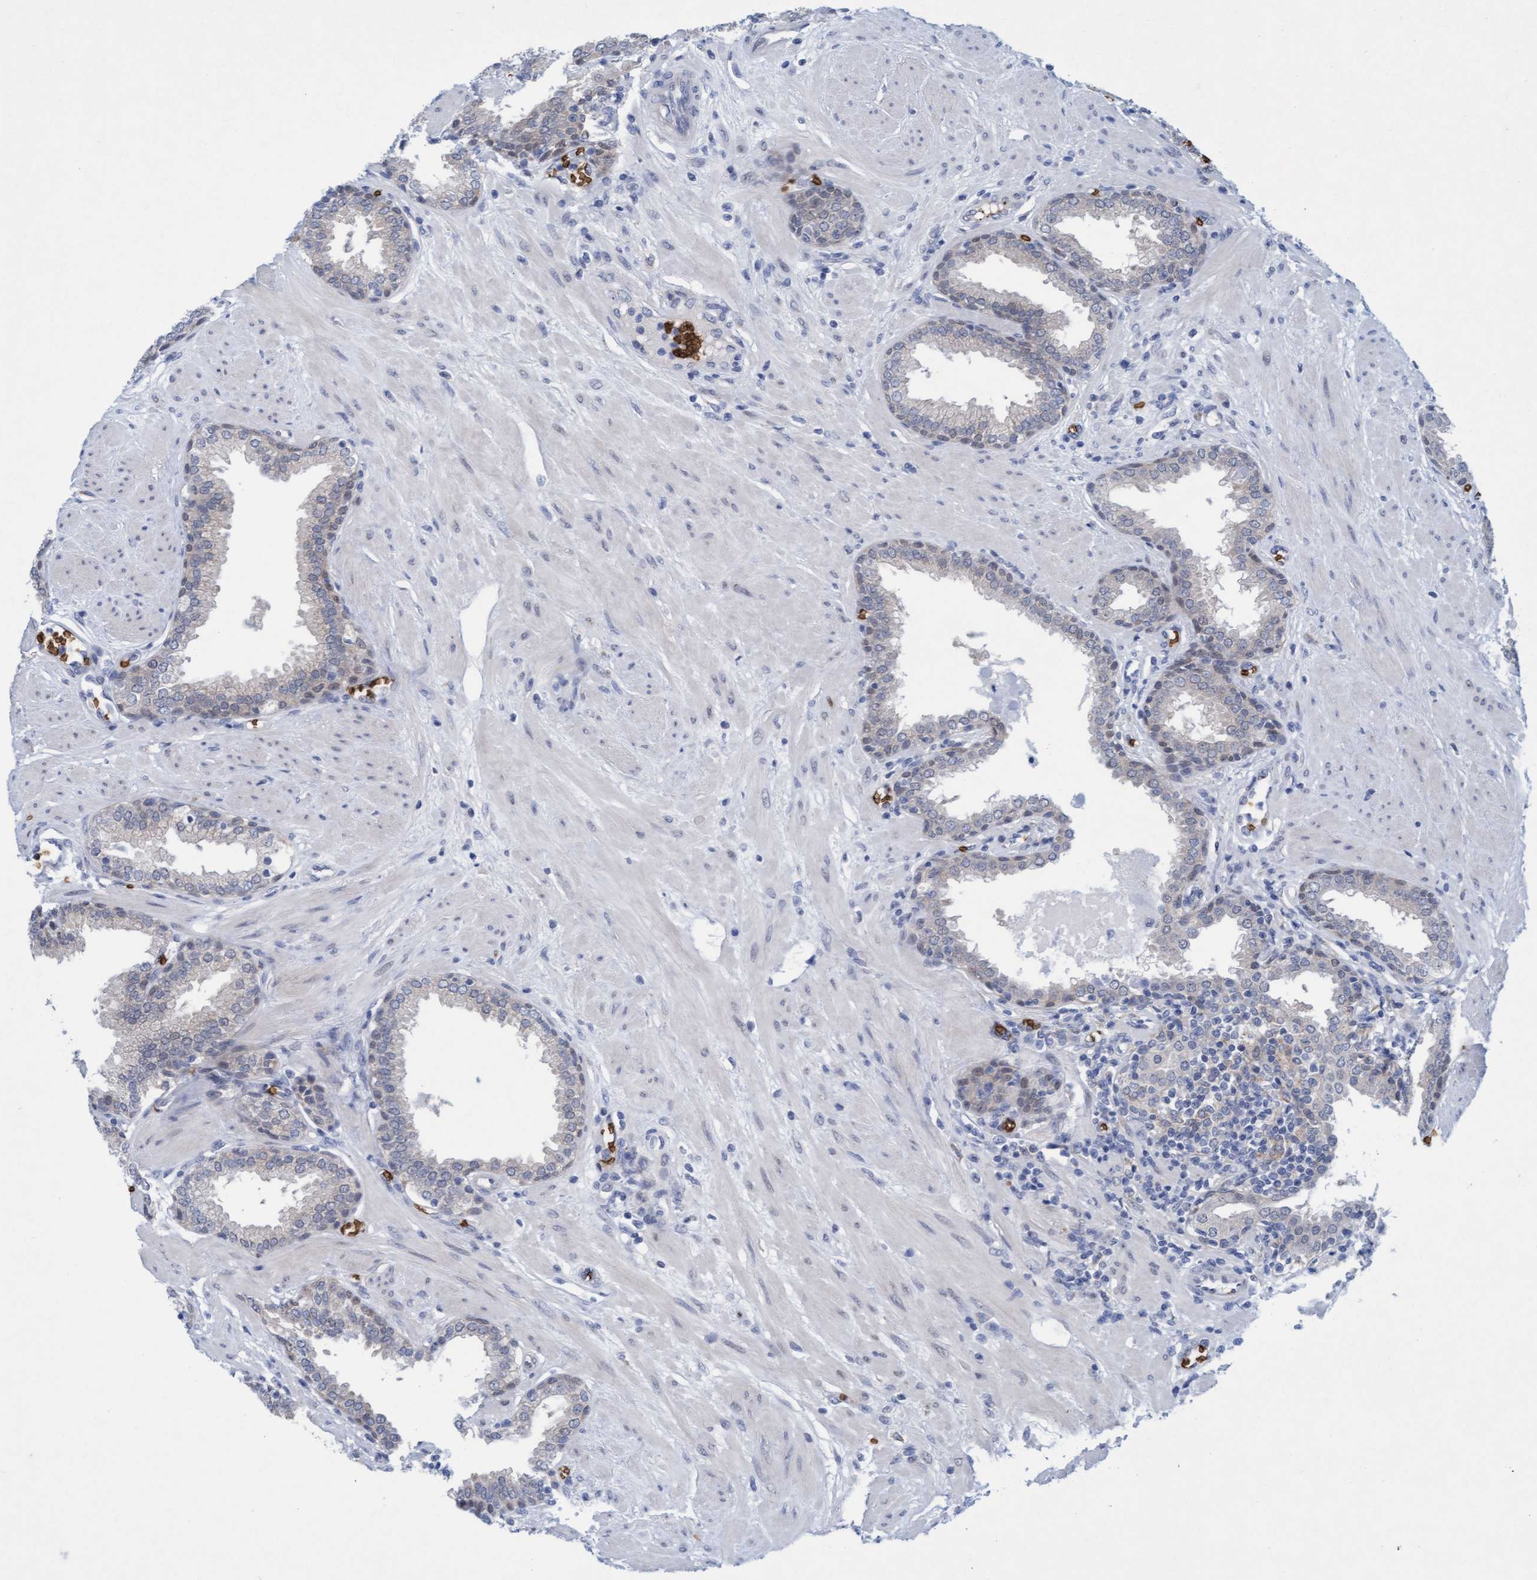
{"staining": {"intensity": "weak", "quantity": "<25%", "location": "cytoplasmic/membranous"}, "tissue": "prostate", "cell_type": "Glandular cells", "image_type": "normal", "snomed": [{"axis": "morphology", "description": "Normal tissue, NOS"}, {"axis": "topography", "description": "Prostate"}], "caption": "DAB immunohistochemical staining of unremarkable prostate shows no significant staining in glandular cells.", "gene": "SPEM2", "patient": {"sex": "male", "age": 51}}